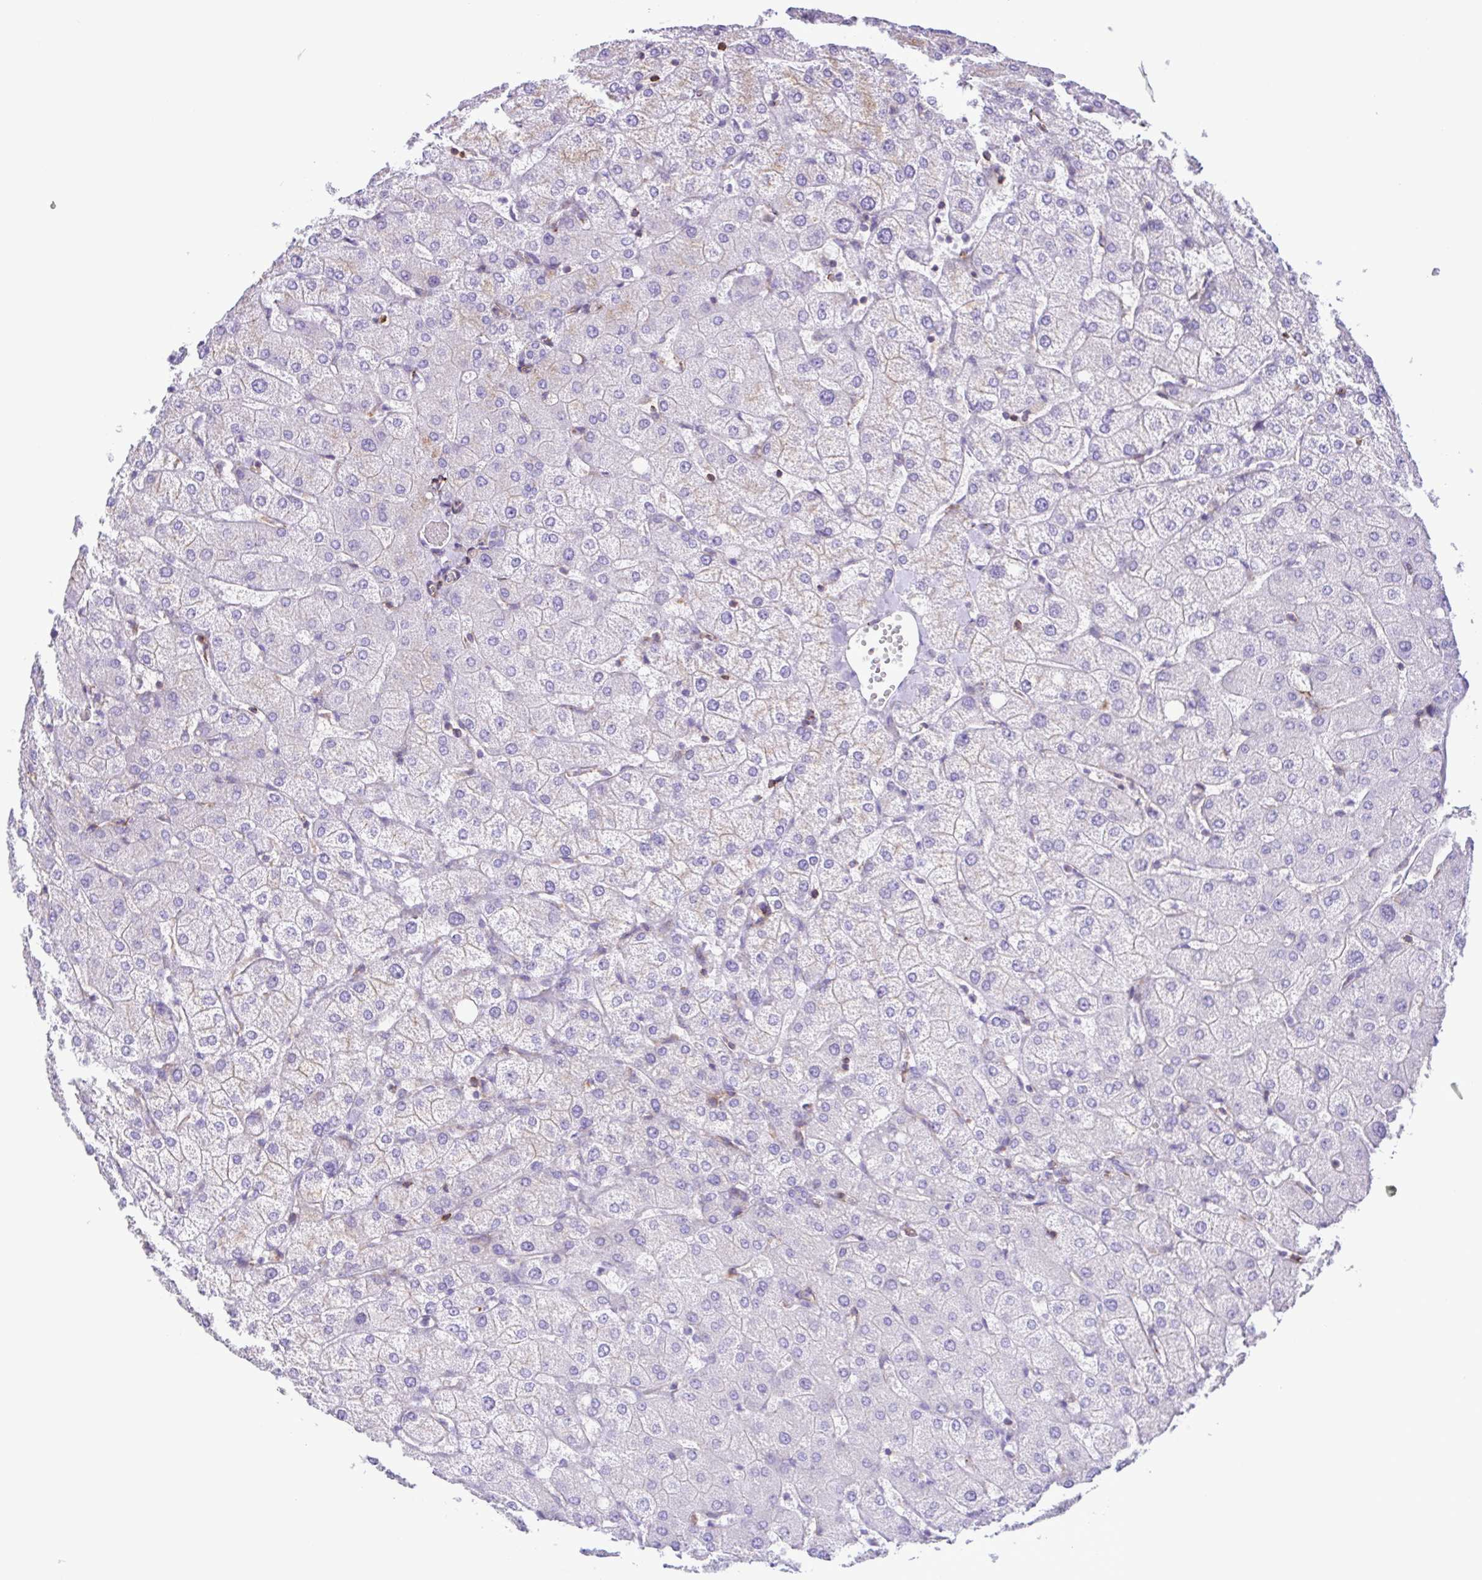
{"staining": {"intensity": "negative", "quantity": "none", "location": "none"}, "tissue": "liver", "cell_type": "Cholangiocytes", "image_type": "normal", "snomed": [{"axis": "morphology", "description": "Normal tissue, NOS"}, {"axis": "topography", "description": "Liver"}], "caption": "A high-resolution micrograph shows IHC staining of normal liver, which exhibits no significant expression in cholangiocytes. (DAB immunohistochemistry visualized using brightfield microscopy, high magnification).", "gene": "FLT1", "patient": {"sex": "female", "age": 54}}